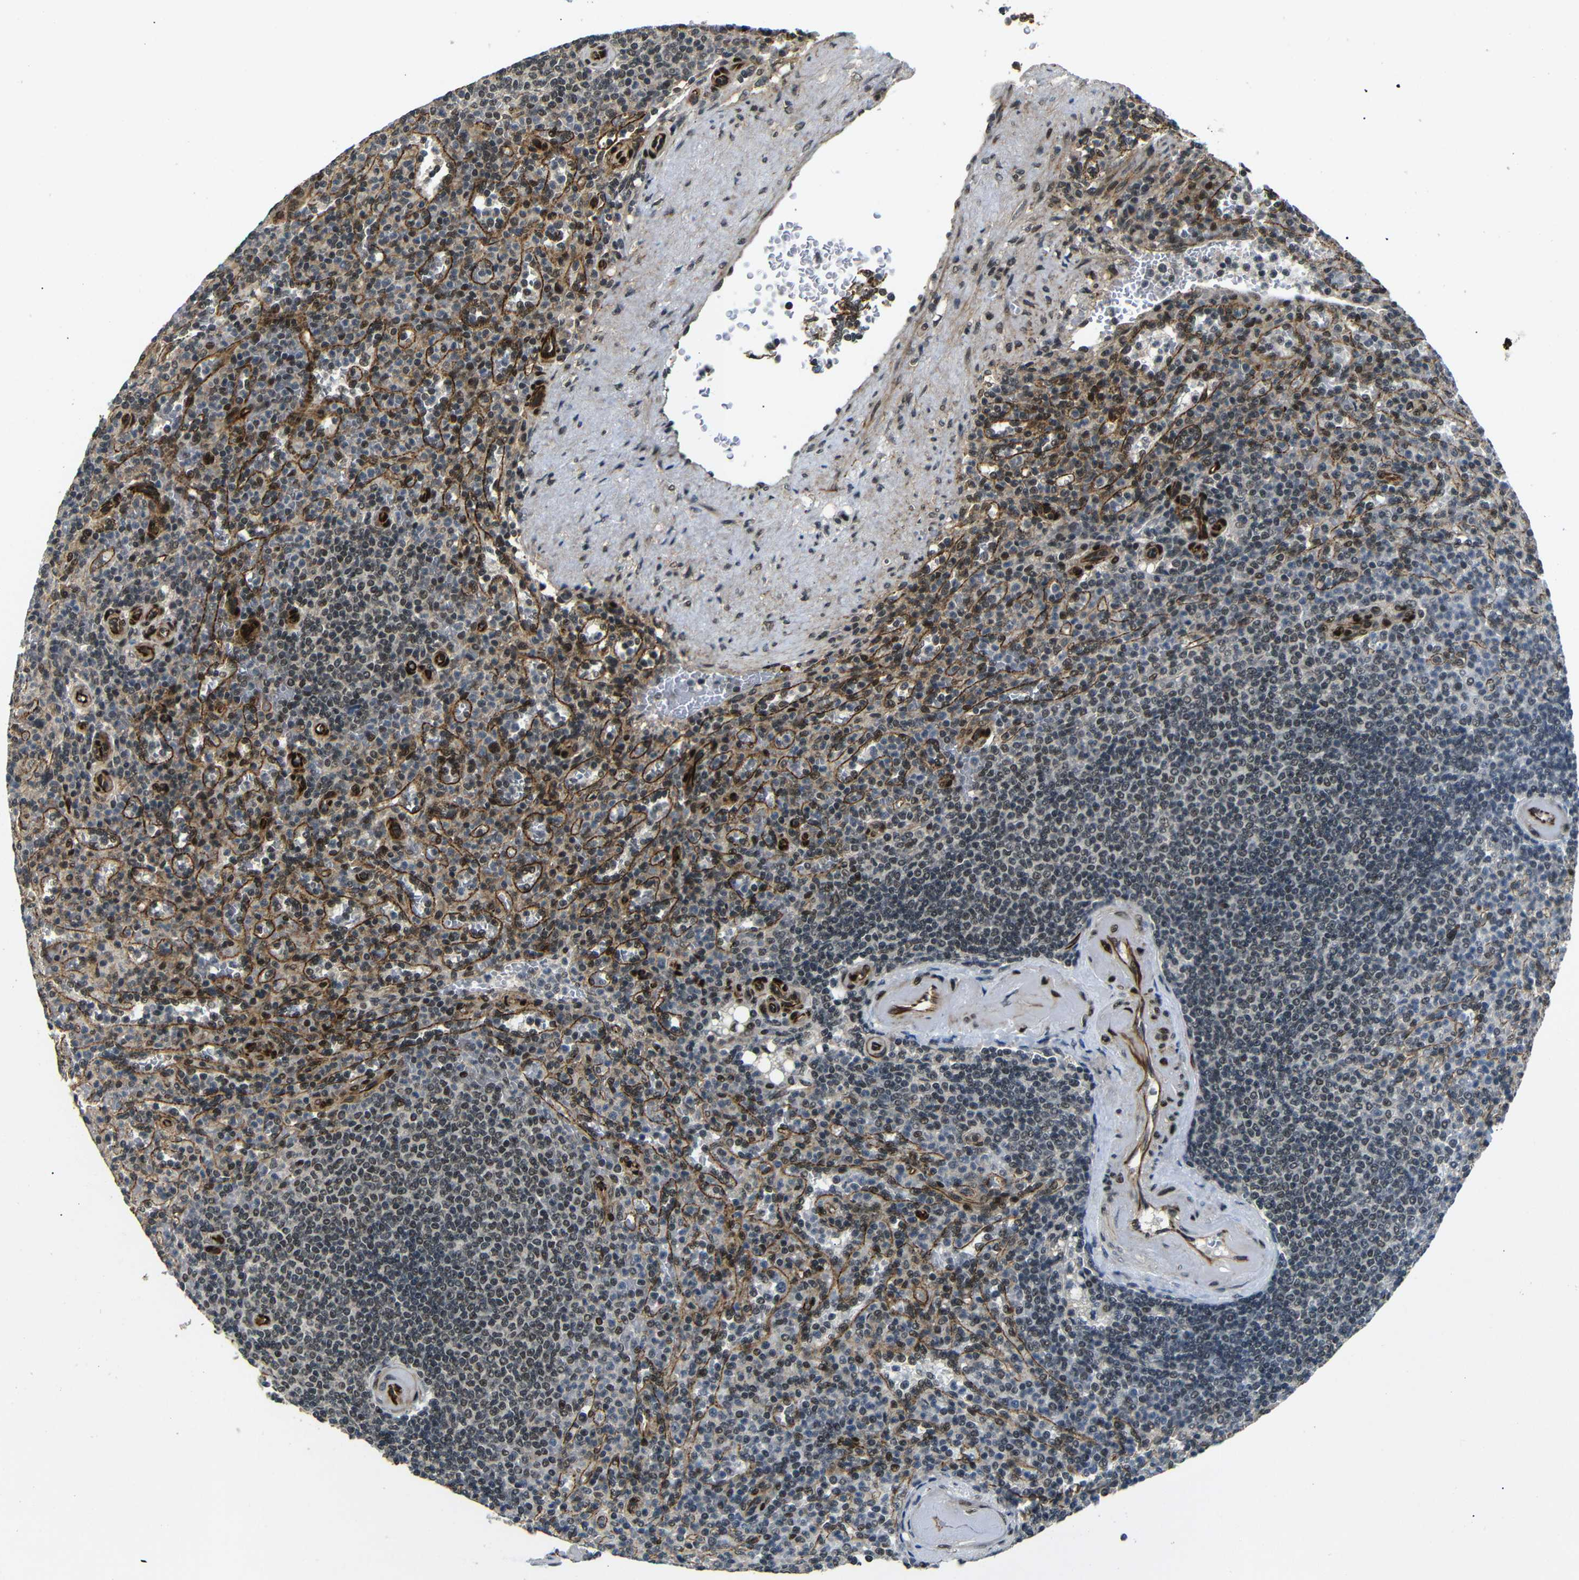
{"staining": {"intensity": "moderate", "quantity": ">75%", "location": "nuclear"}, "tissue": "spleen", "cell_type": "Cells in red pulp", "image_type": "normal", "snomed": [{"axis": "morphology", "description": "Normal tissue, NOS"}, {"axis": "topography", "description": "Spleen"}], "caption": "Brown immunohistochemical staining in normal human spleen exhibits moderate nuclear expression in about >75% of cells in red pulp. The staining was performed using DAB (3,3'-diaminobenzidine) to visualize the protein expression in brown, while the nuclei were stained in blue with hematoxylin (Magnification: 20x).", "gene": "TBX2", "patient": {"sex": "female", "age": 74}}